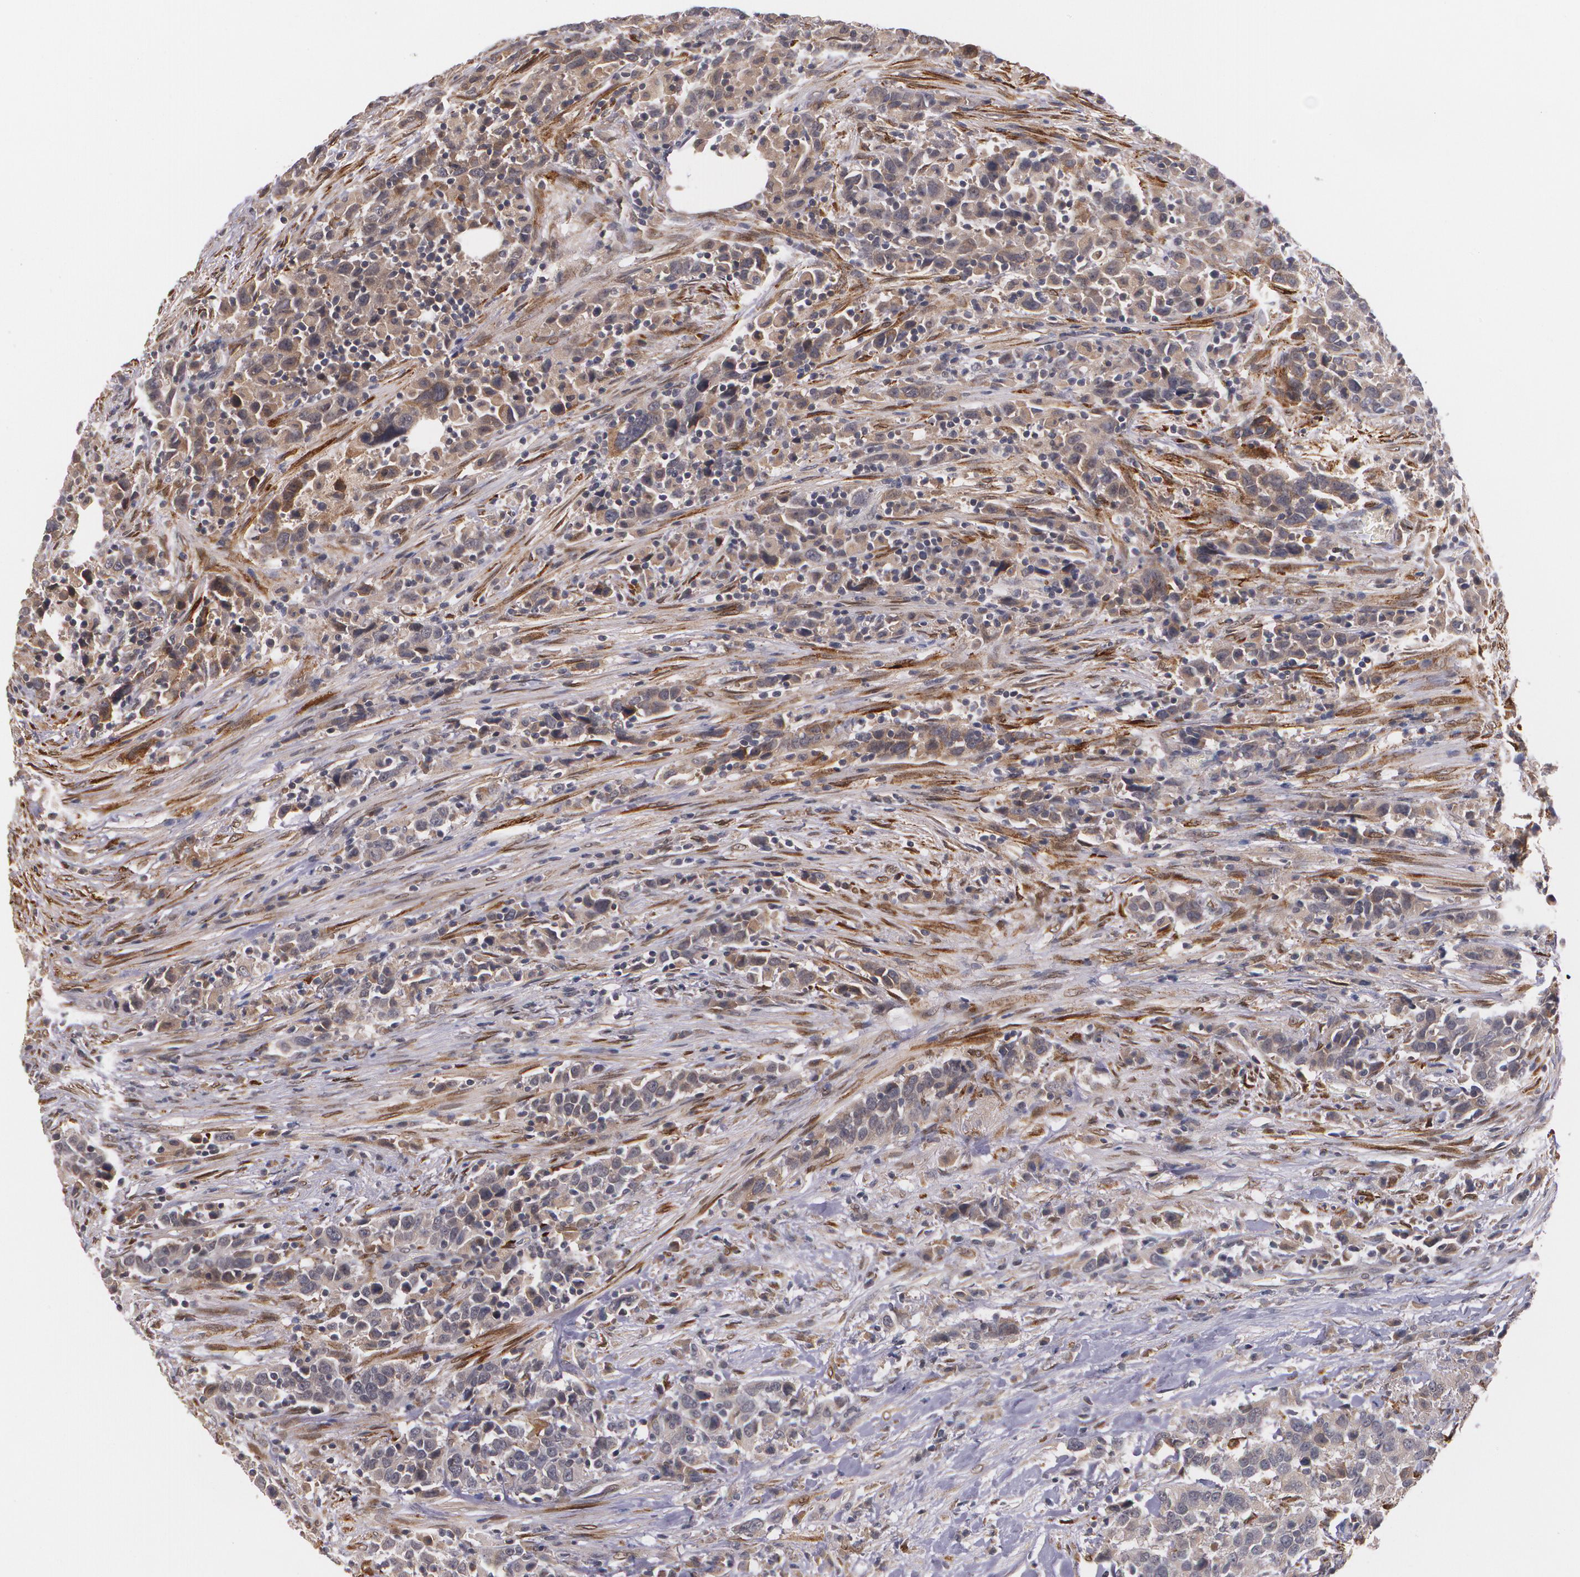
{"staining": {"intensity": "moderate", "quantity": "25%-75%", "location": "cytoplasmic/membranous"}, "tissue": "urothelial cancer", "cell_type": "Tumor cells", "image_type": "cancer", "snomed": [{"axis": "morphology", "description": "Urothelial carcinoma, High grade"}, {"axis": "topography", "description": "Urinary bladder"}], "caption": "Human urothelial cancer stained with a brown dye displays moderate cytoplasmic/membranous positive positivity in approximately 25%-75% of tumor cells.", "gene": "IFNGR2", "patient": {"sex": "male", "age": 61}}